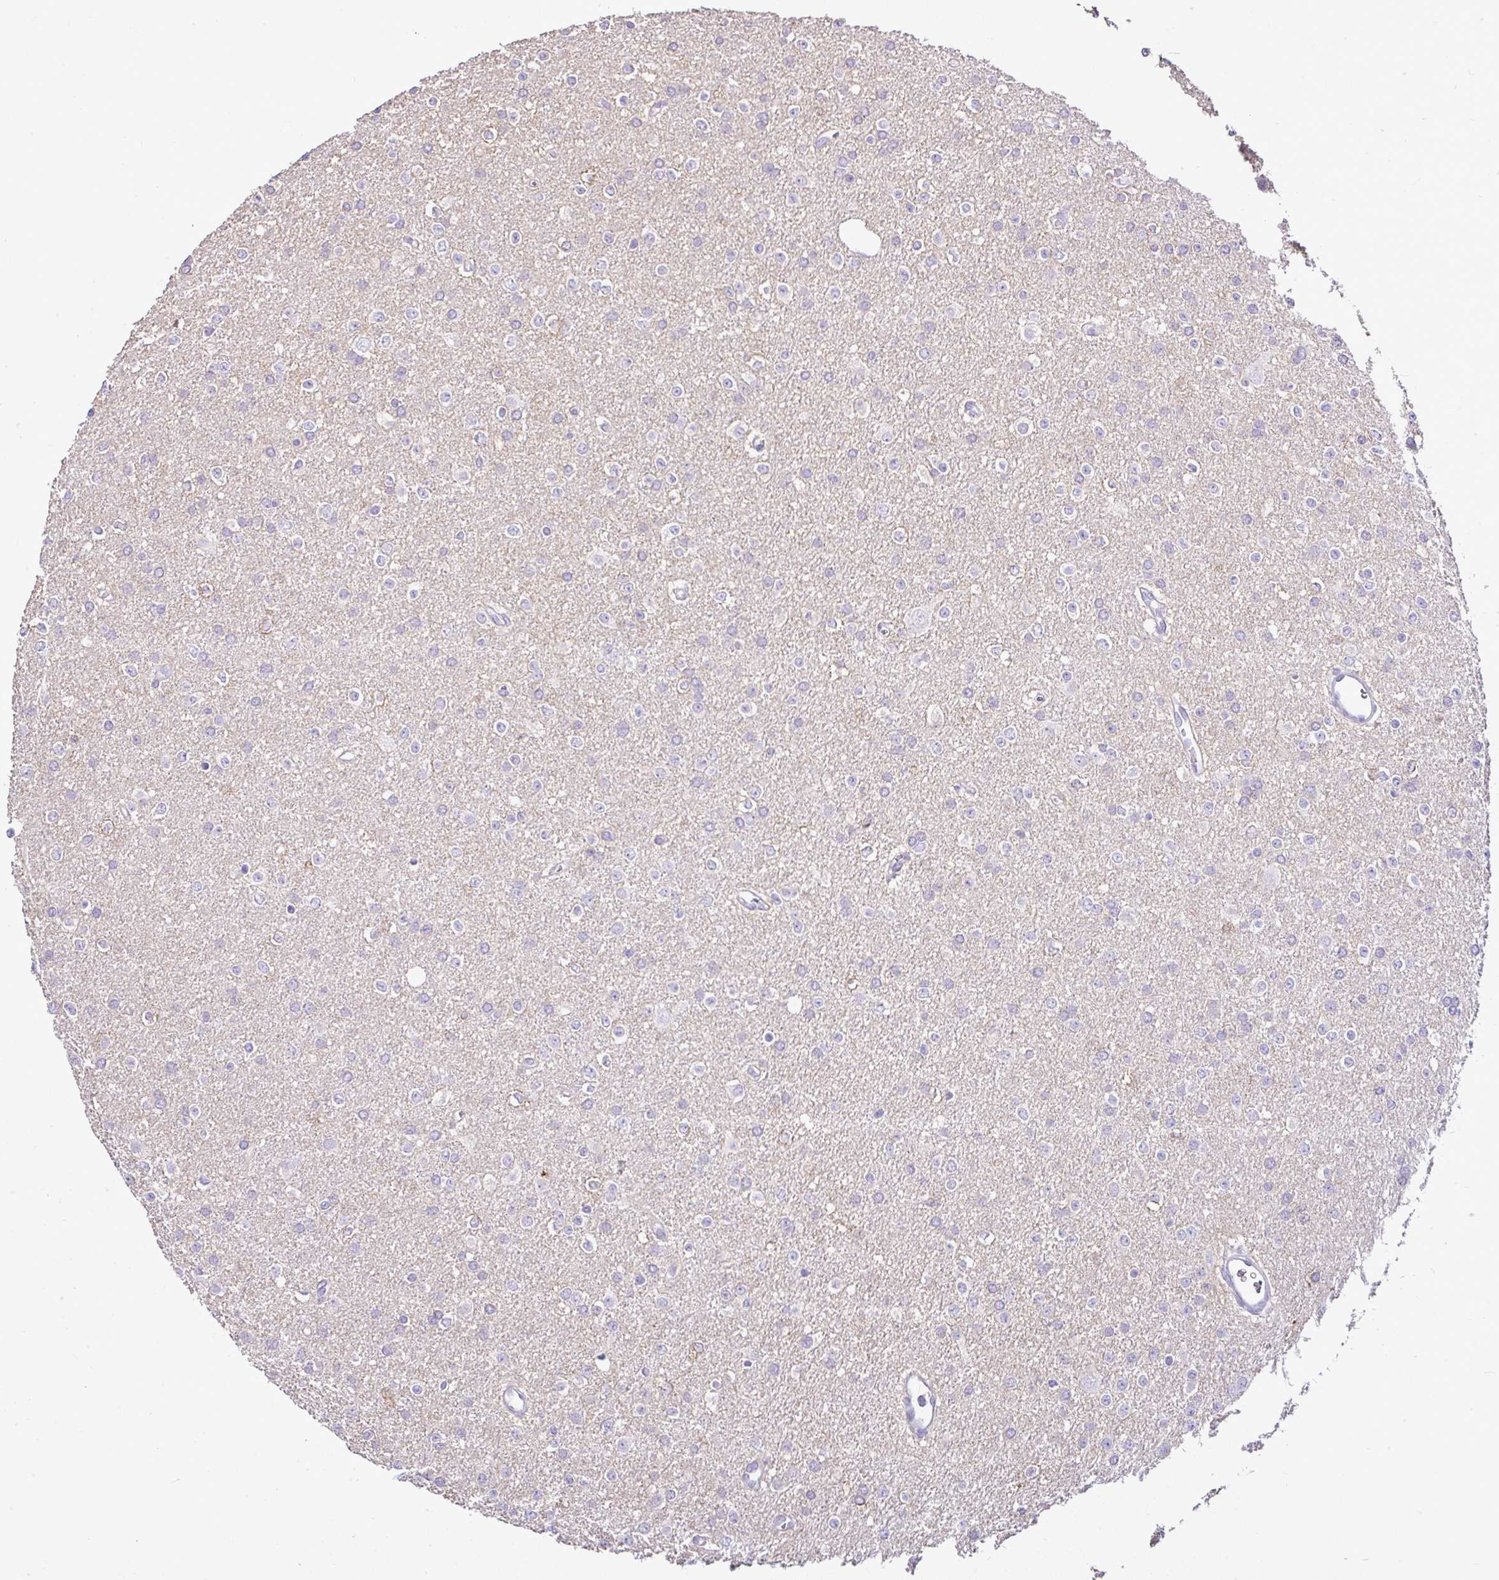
{"staining": {"intensity": "negative", "quantity": "none", "location": "none"}, "tissue": "glioma", "cell_type": "Tumor cells", "image_type": "cancer", "snomed": [{"axis": "morphology", "description": "Glioma, malignant, Low grade"}, {"axis": "topography", "description": "Brain"}], "caption": "Human malignant glioma (low-grade) stained for a protein using immunohistochemistry exhibits no staining in tumor cells.", "gene": "CTU1", "patient": {"sex": "female", "age": 34}}